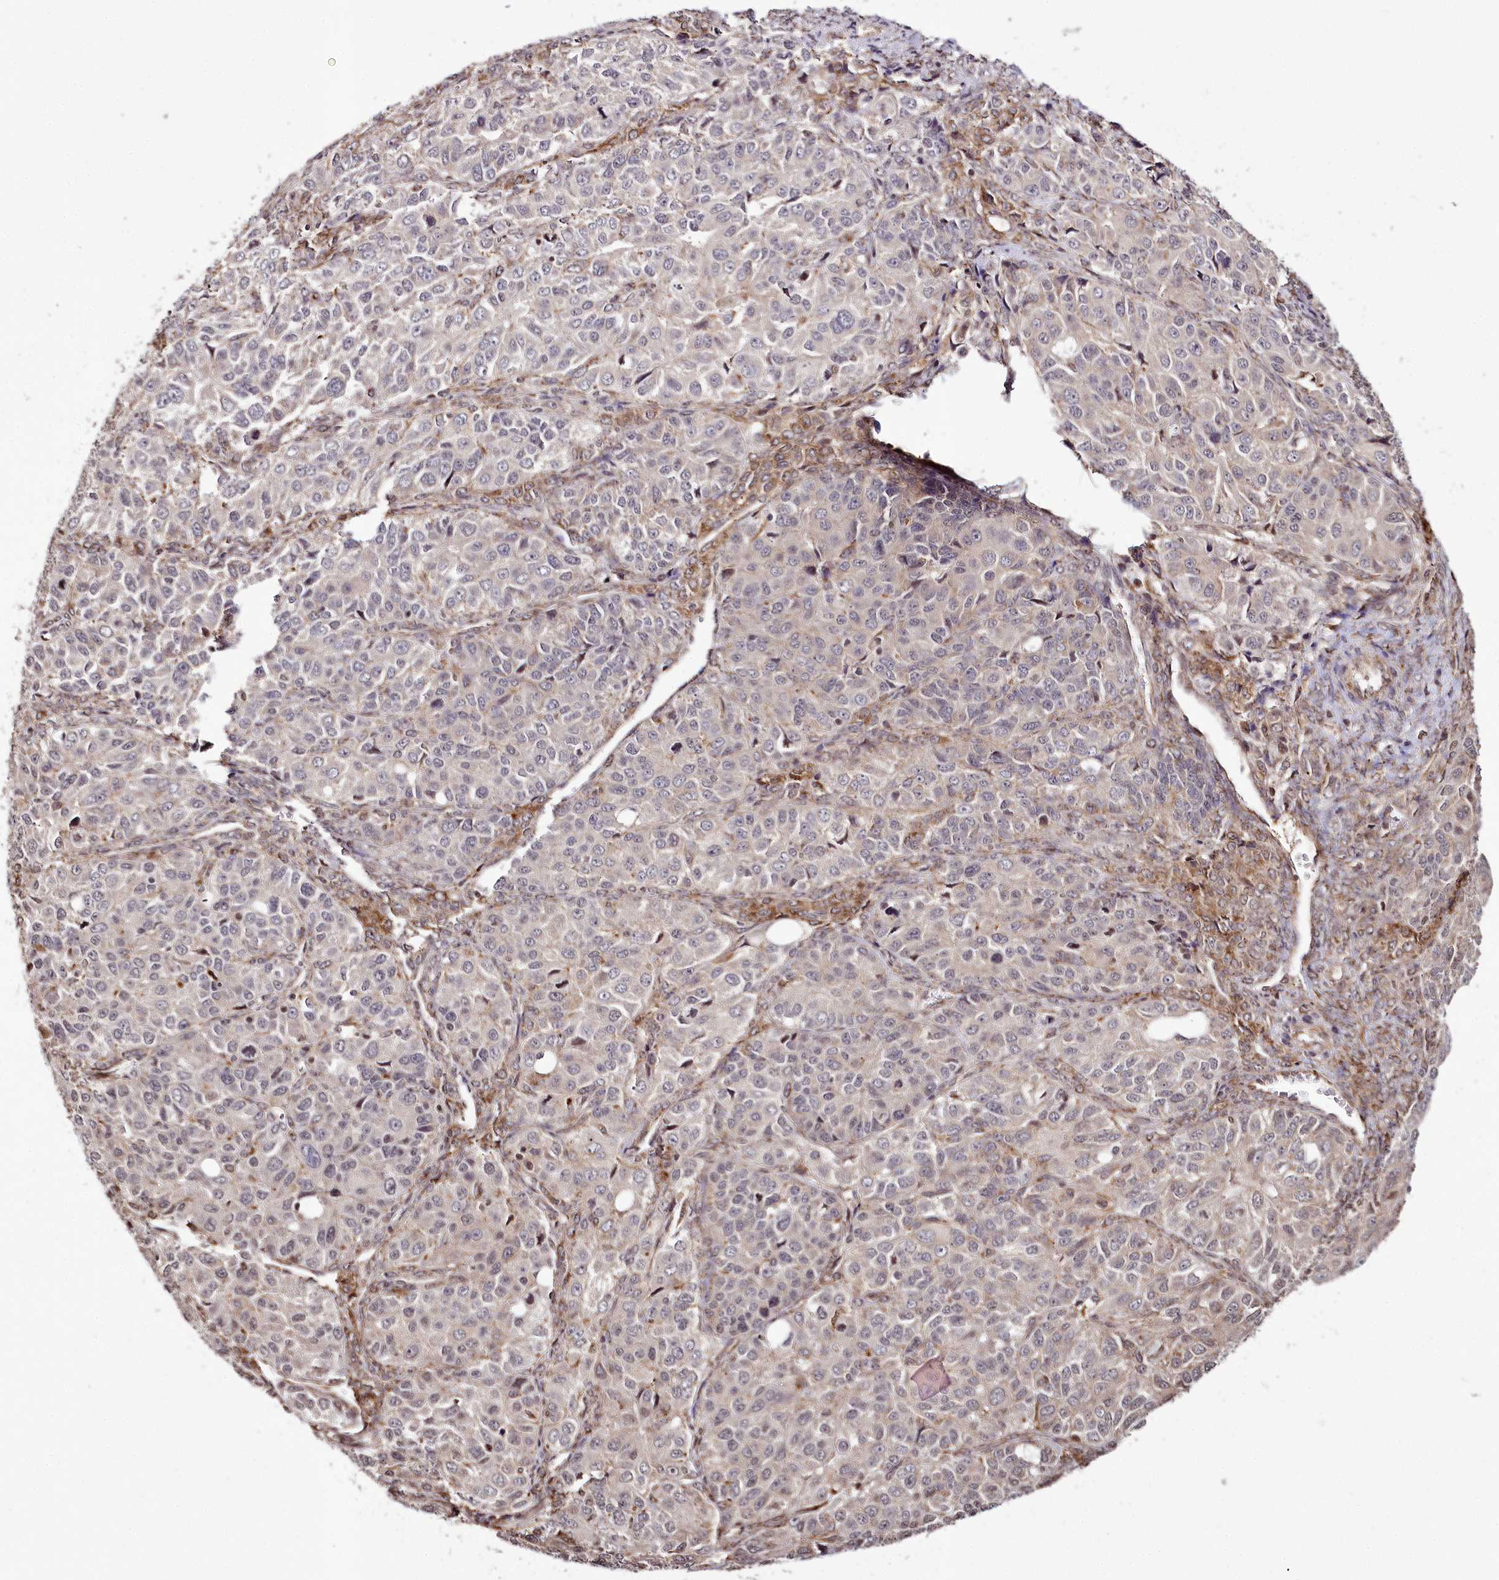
{"staining": {"intensity": "weak", "quantity": "<25%", "location": "nuclear"}, "tissue": "ovarian cancer", "cell_type": "Tumor cells", "image_type": "cancer", "snomed": [{"axis": "morphology", "description": "Carcinoma, endometroid"}, {"axis": "topography", "description": "Ovary"}], "caption": "The immunohistochemistry histopathology image has no significant expression in tumor cells of ovarian cancer (endometroid carcinoma) tissue.", "gene": "HOXC8", "patient": {"sex": "female", "age": 51}}